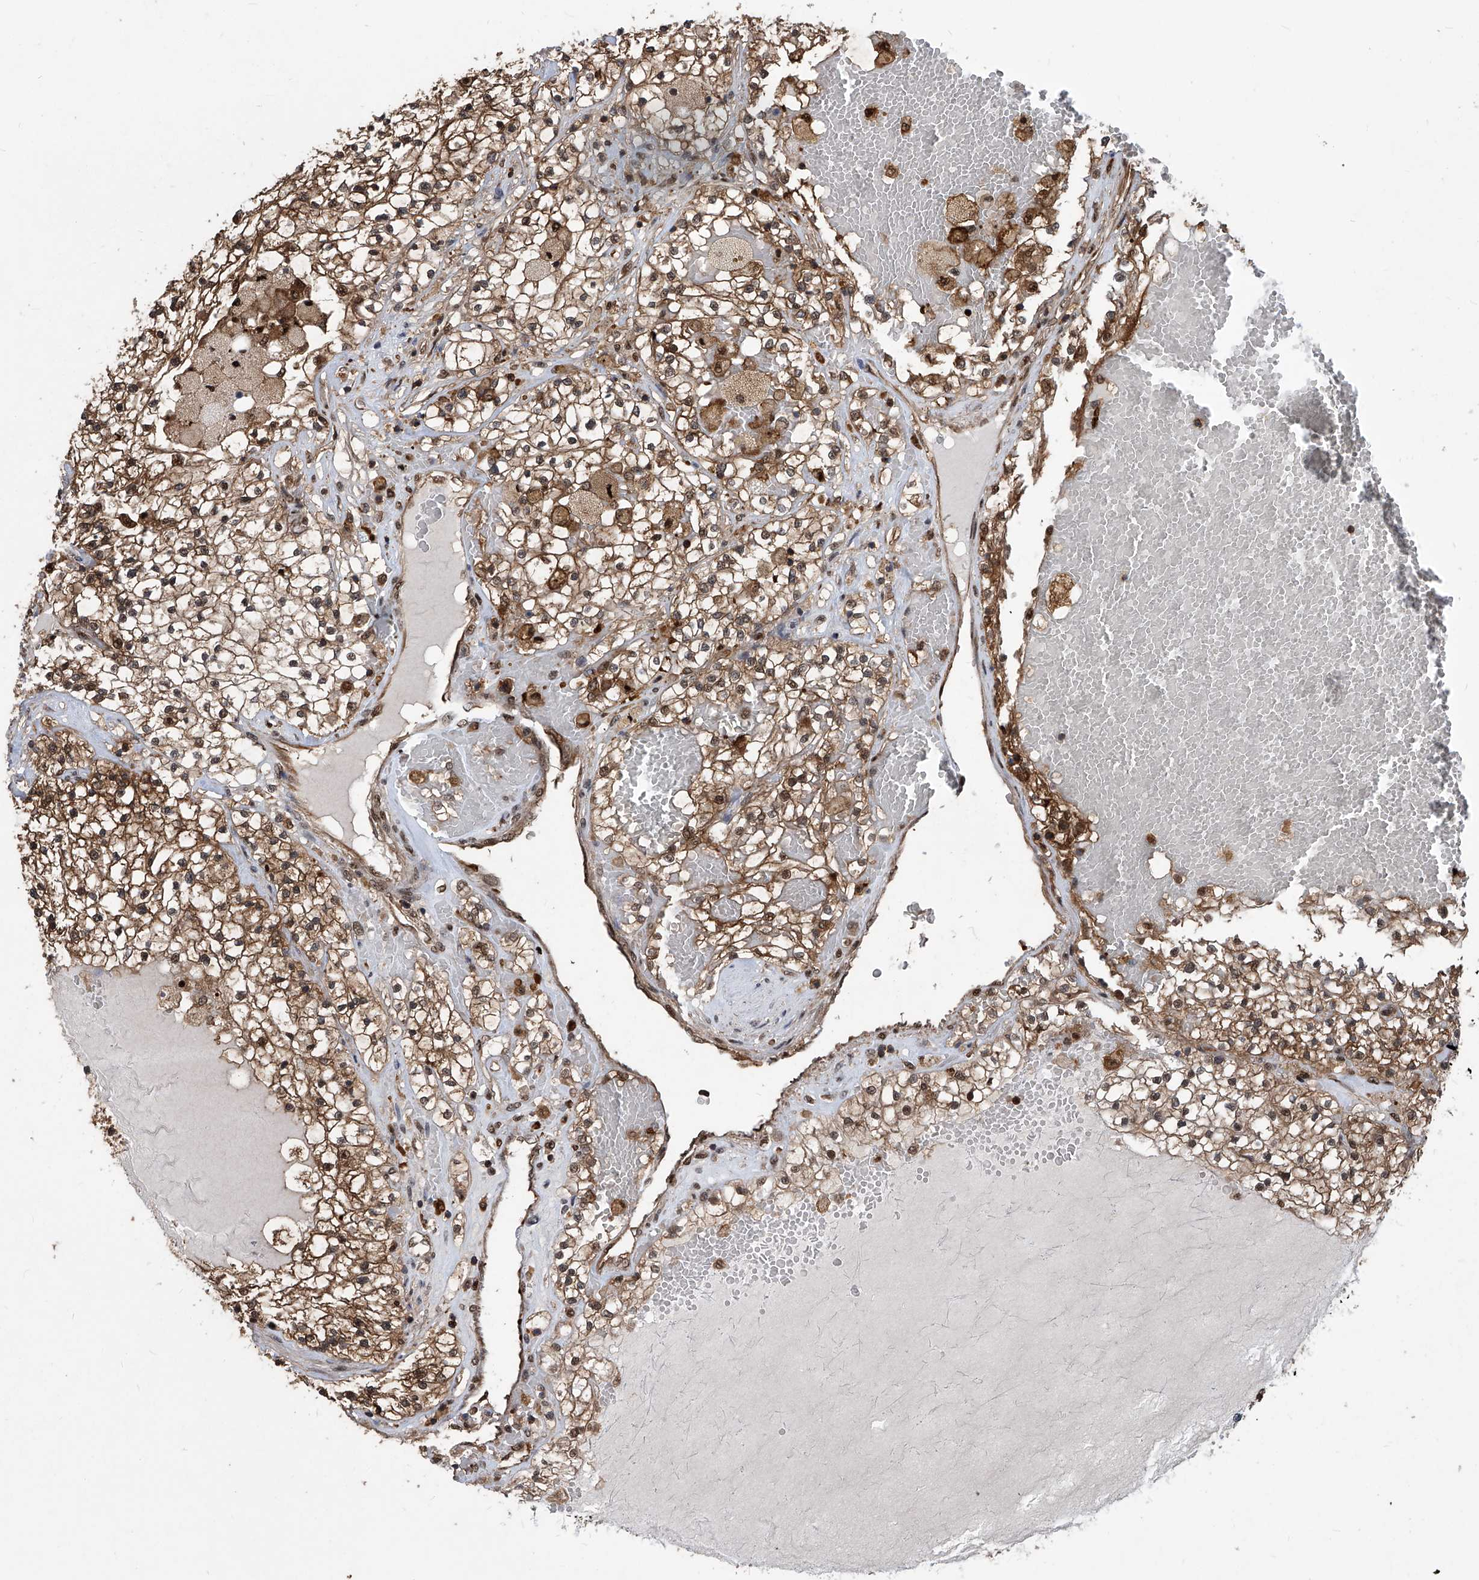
{"staining": {"intensity": "moderate", "quantity": ">75%", "location": "cytoplasmic/membranous"}, "tissue": "renal cancer", "cell_type": "Tumor cells", "image_type": "cancer", "snomed": [{"axis": "morphology", "description": "Normal tissue, NOS"}, {"axis": "morphology", "description": "Adenocarcinoma, NOS"}, {"axis": "topography", "description": "Kidney"}], "caption": "DAB immunohistochemical staining of human renal cancer demonstrates moderate cytoplasmic/membranous protein staining in approximately >75% of tumor cells.", "gene": "PSMB1", "patient": {"sex": "male", "age": 68}}